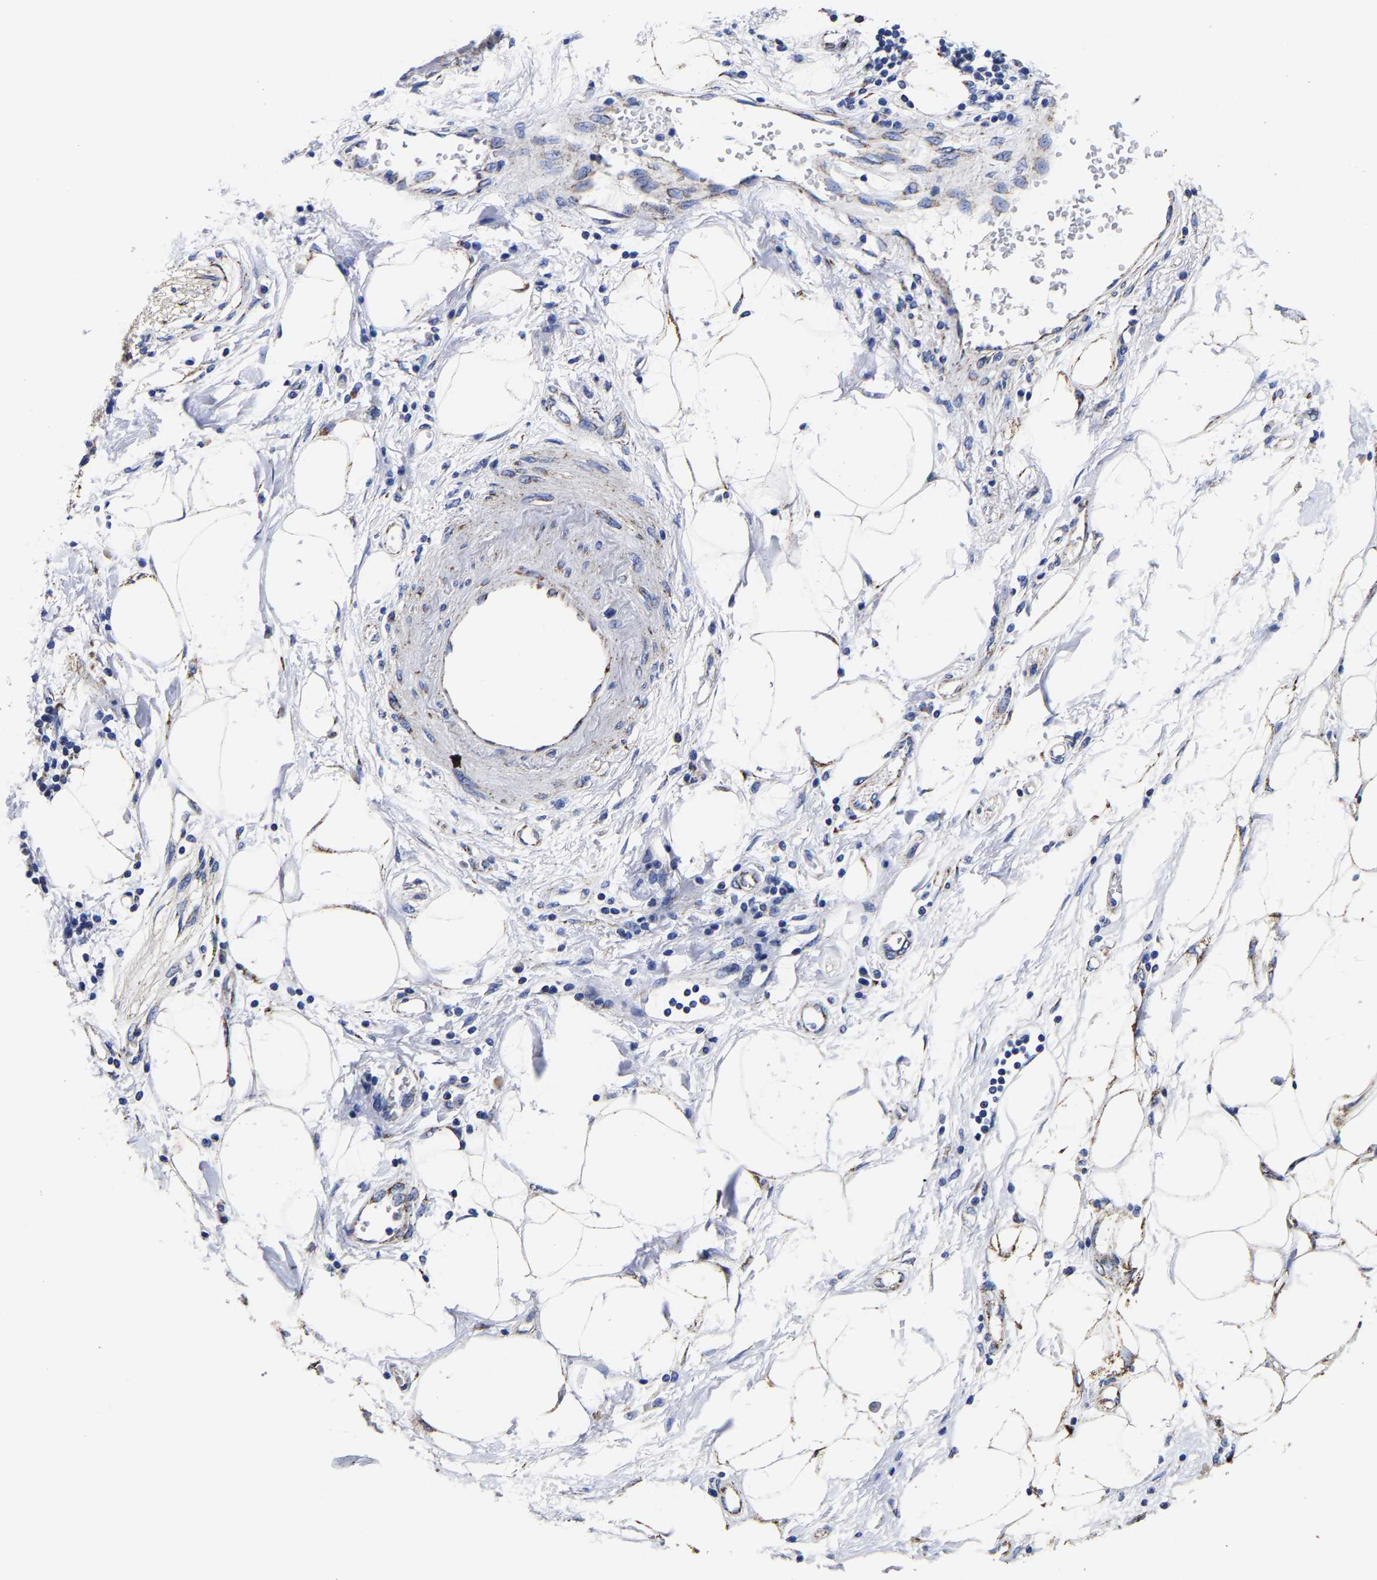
{"staining": {"intensity": "negative", "quantity": "none", "location": "none"}, "tissue": "pancreatic cancer", "cell_type": "Tumor cells", "image_type": "cancer", "snomed": [{"axis": "morphology", "description": "Normal tissue, NOS"}, {"axis": "morphology", "description": "Adenocarcinoma, NOS"}, {"axis": "topography", "description": "Pancreas"}, {"axis": "topography", "description": "Duodenum"}], "caption": "DAB immunohistochemical staining of adenocarcinoma (pancreatic) exhibits no significant positivity in tumor cells.", "gene": "AASS", "patient": {"sex": "female", "age": 60}}